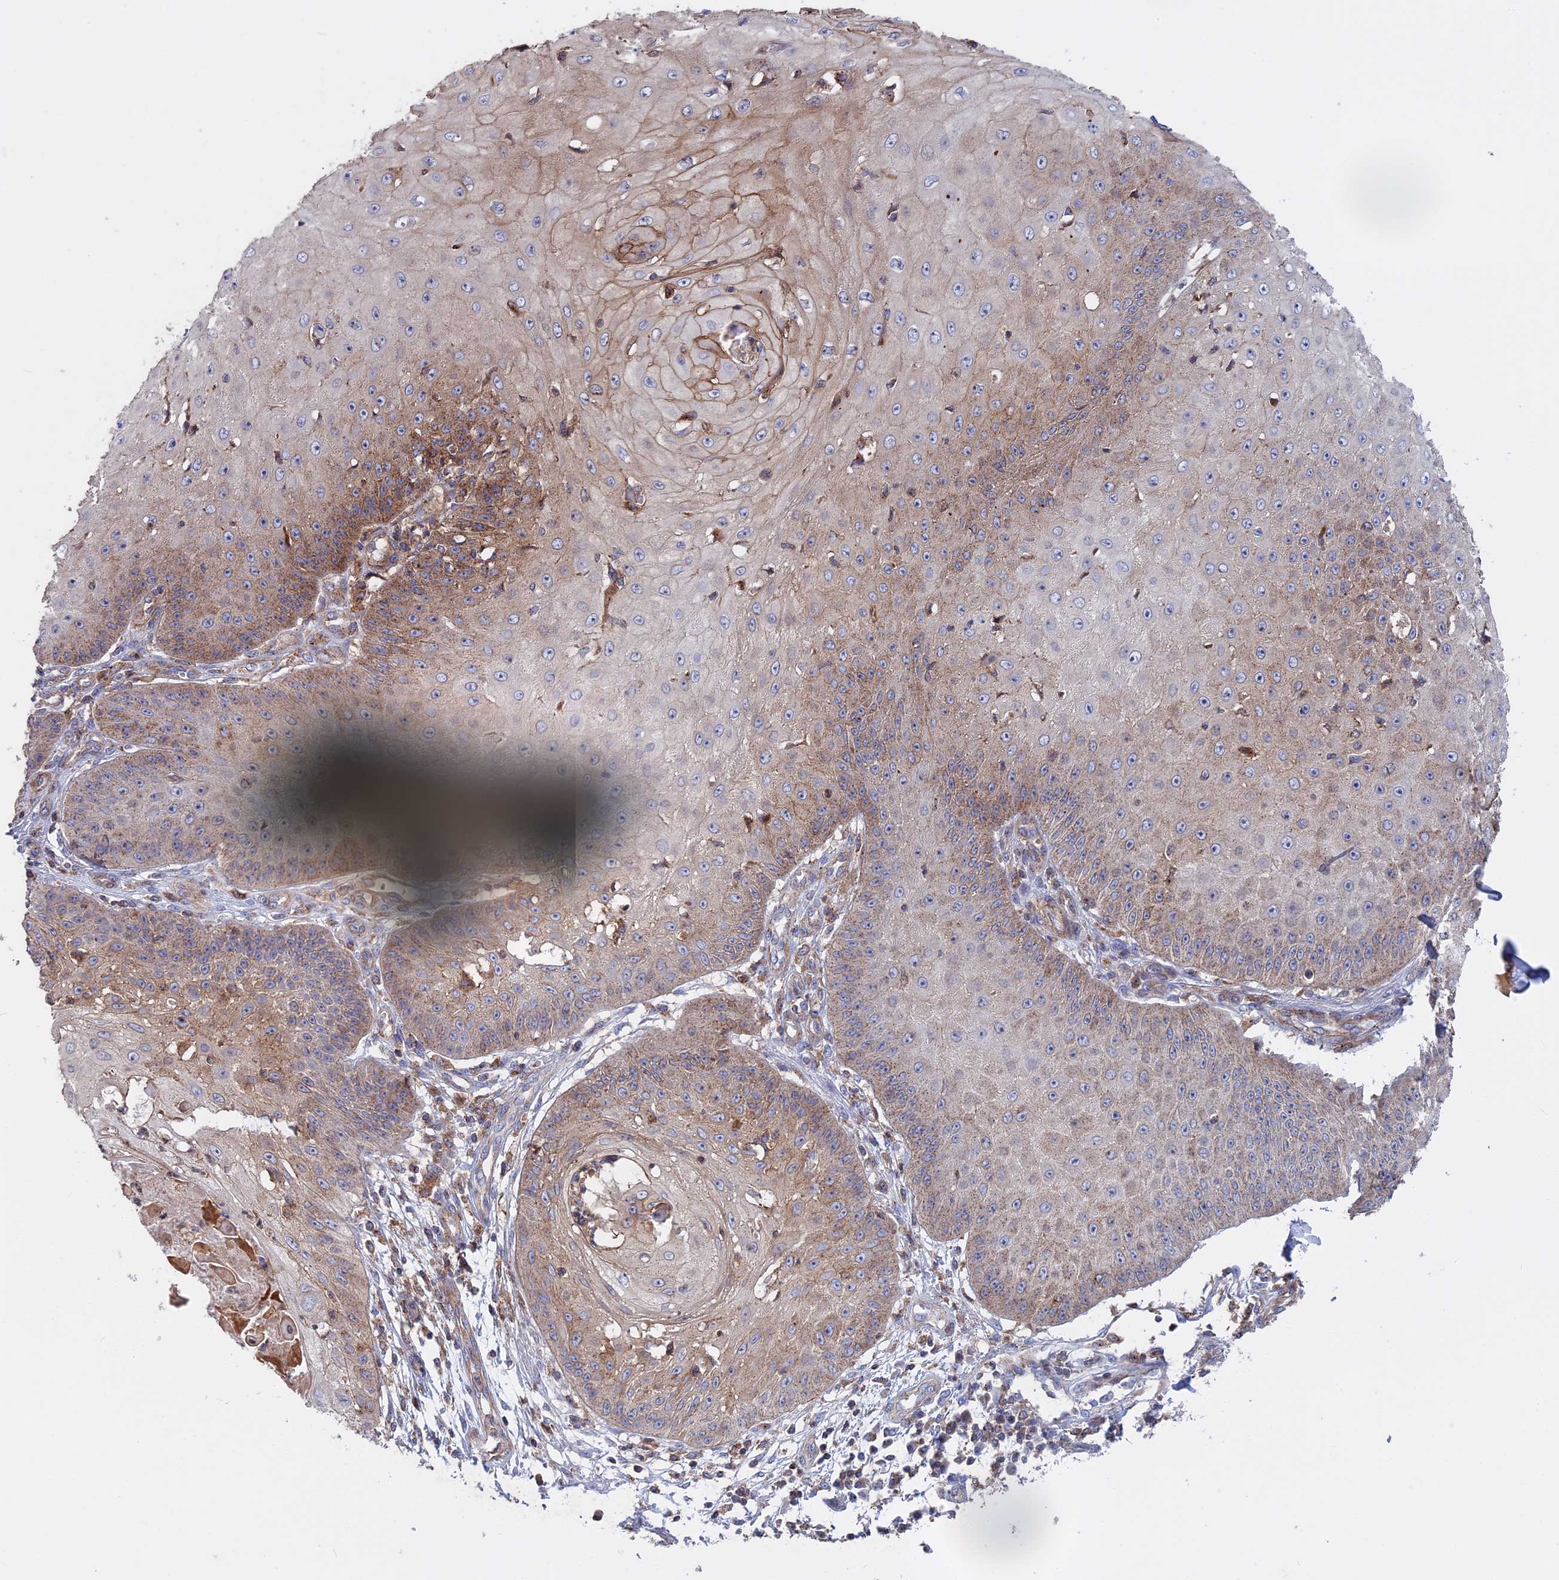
{"staining": {"intensity": "weak", "quantity": "25%-75%", "location": "cytoplasmic/membranous"}, "tissue": "skin cancer", "cell_type": "Tumor cells", "image_type": "cancer", "snomed": [{"axis": "morphology", "description": "Squamous cell carcinoma, NOS"}, {"axis": "topography", "description": "Skin"}], "caption": "Tumor cells show low levels of weak cytoplasmic/membranous expression in approximately 25%-75% of cells in human skin squamous cell carcinoma.", "gene": "LYPD5", "patient": {"sex": "male", "age": 70}}